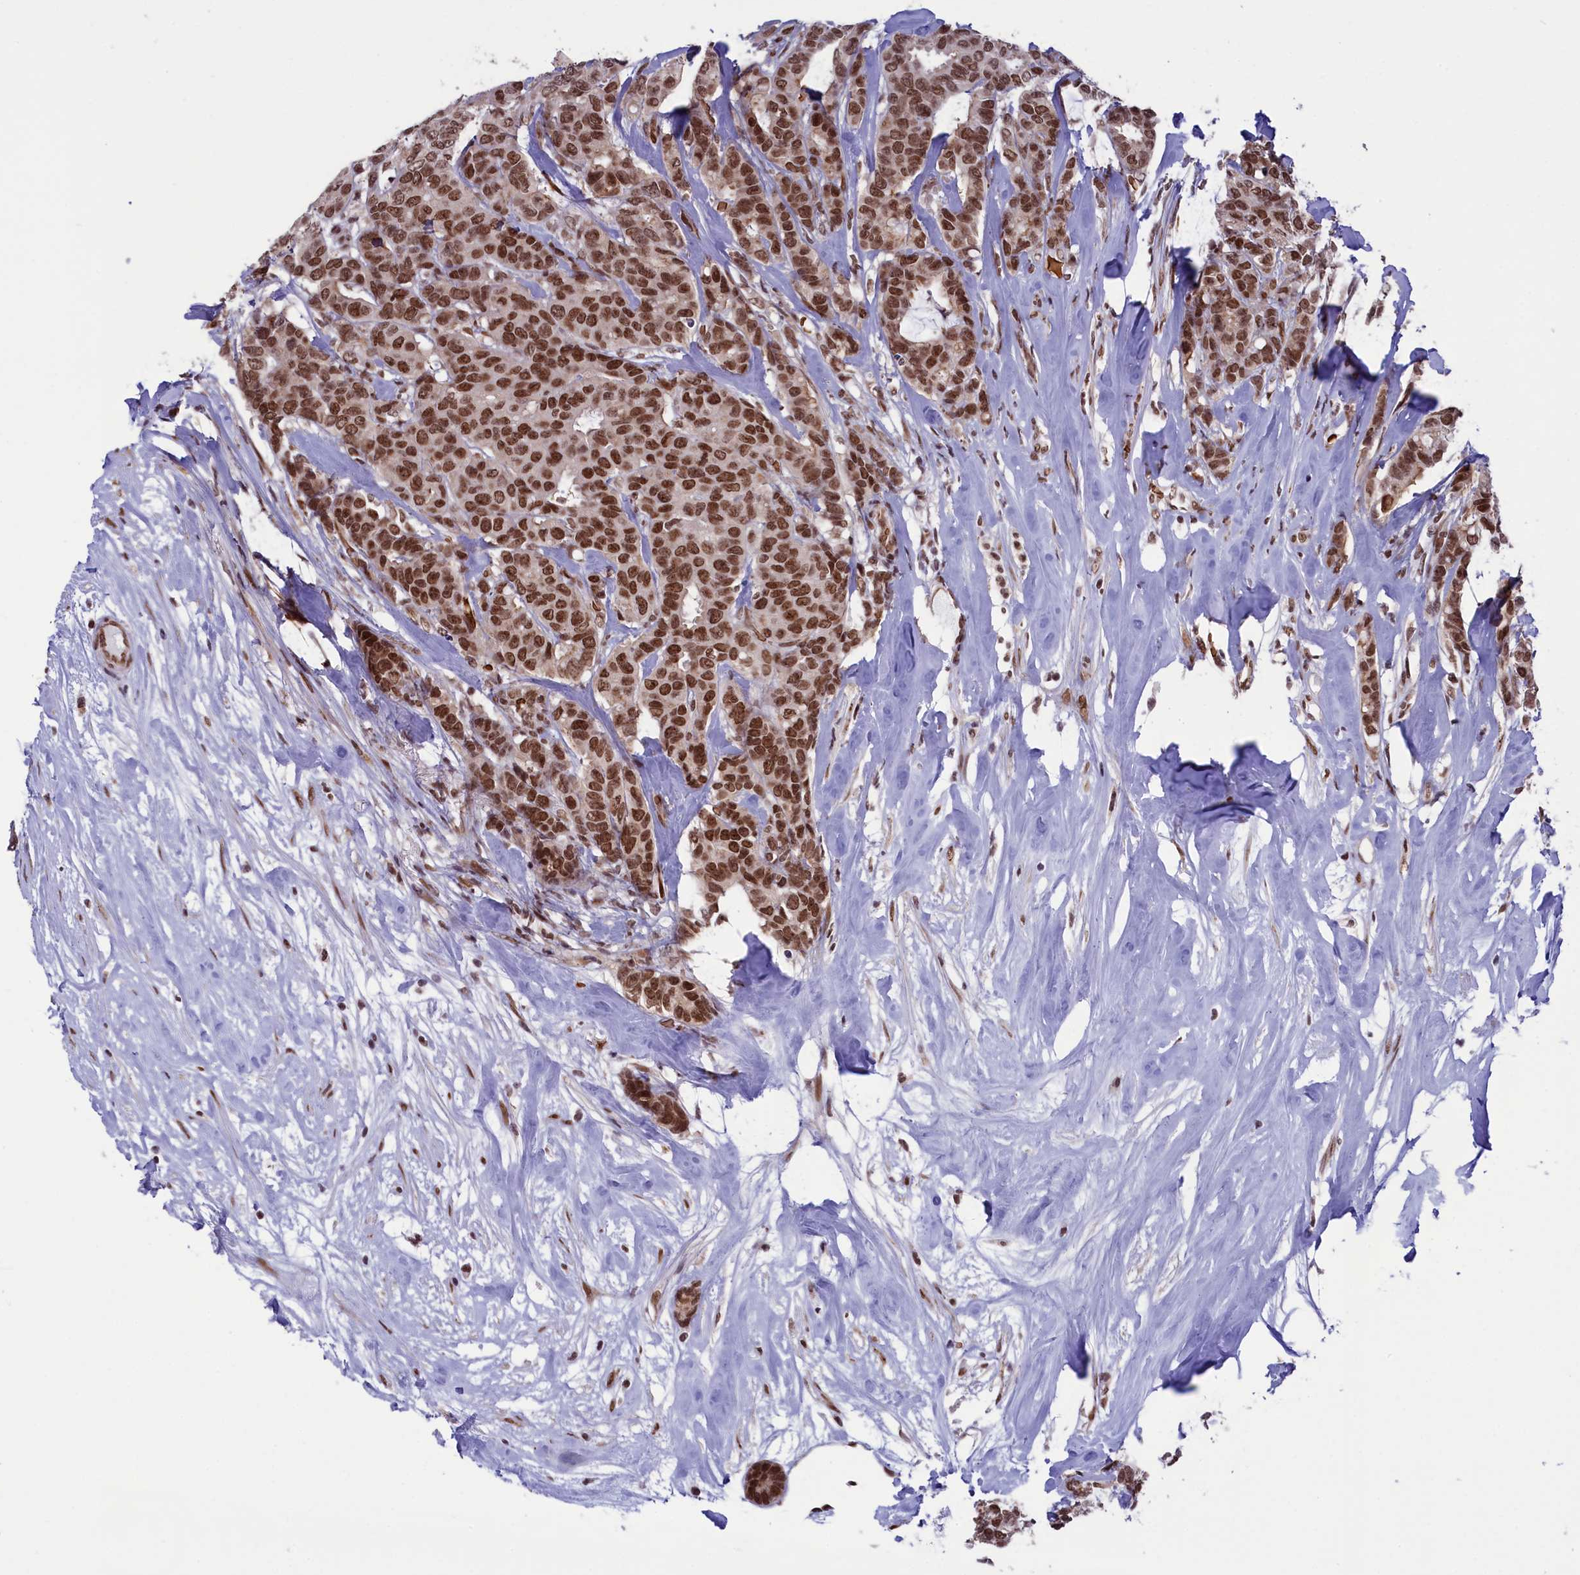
{"staining": {"intensity": "moderate", "quantity": ">75%", "location": "nuclear"}, "tissue": "breast cancer", "cell_type": "Tumor cells", "image_type": "cancer", "snomed": [{"axis": "morphology", "description": "Duct carcinoma"}, {"axis": "topography", "description": "Breast"}], "caption": "Human breast cancer stained for a protein (brown) demonstrates moderate nuclear positive positivity in approximately >75% of tumor cells.", "gene": "MPHOSPH8", "patient": {"sex": "female", "age": 87}}